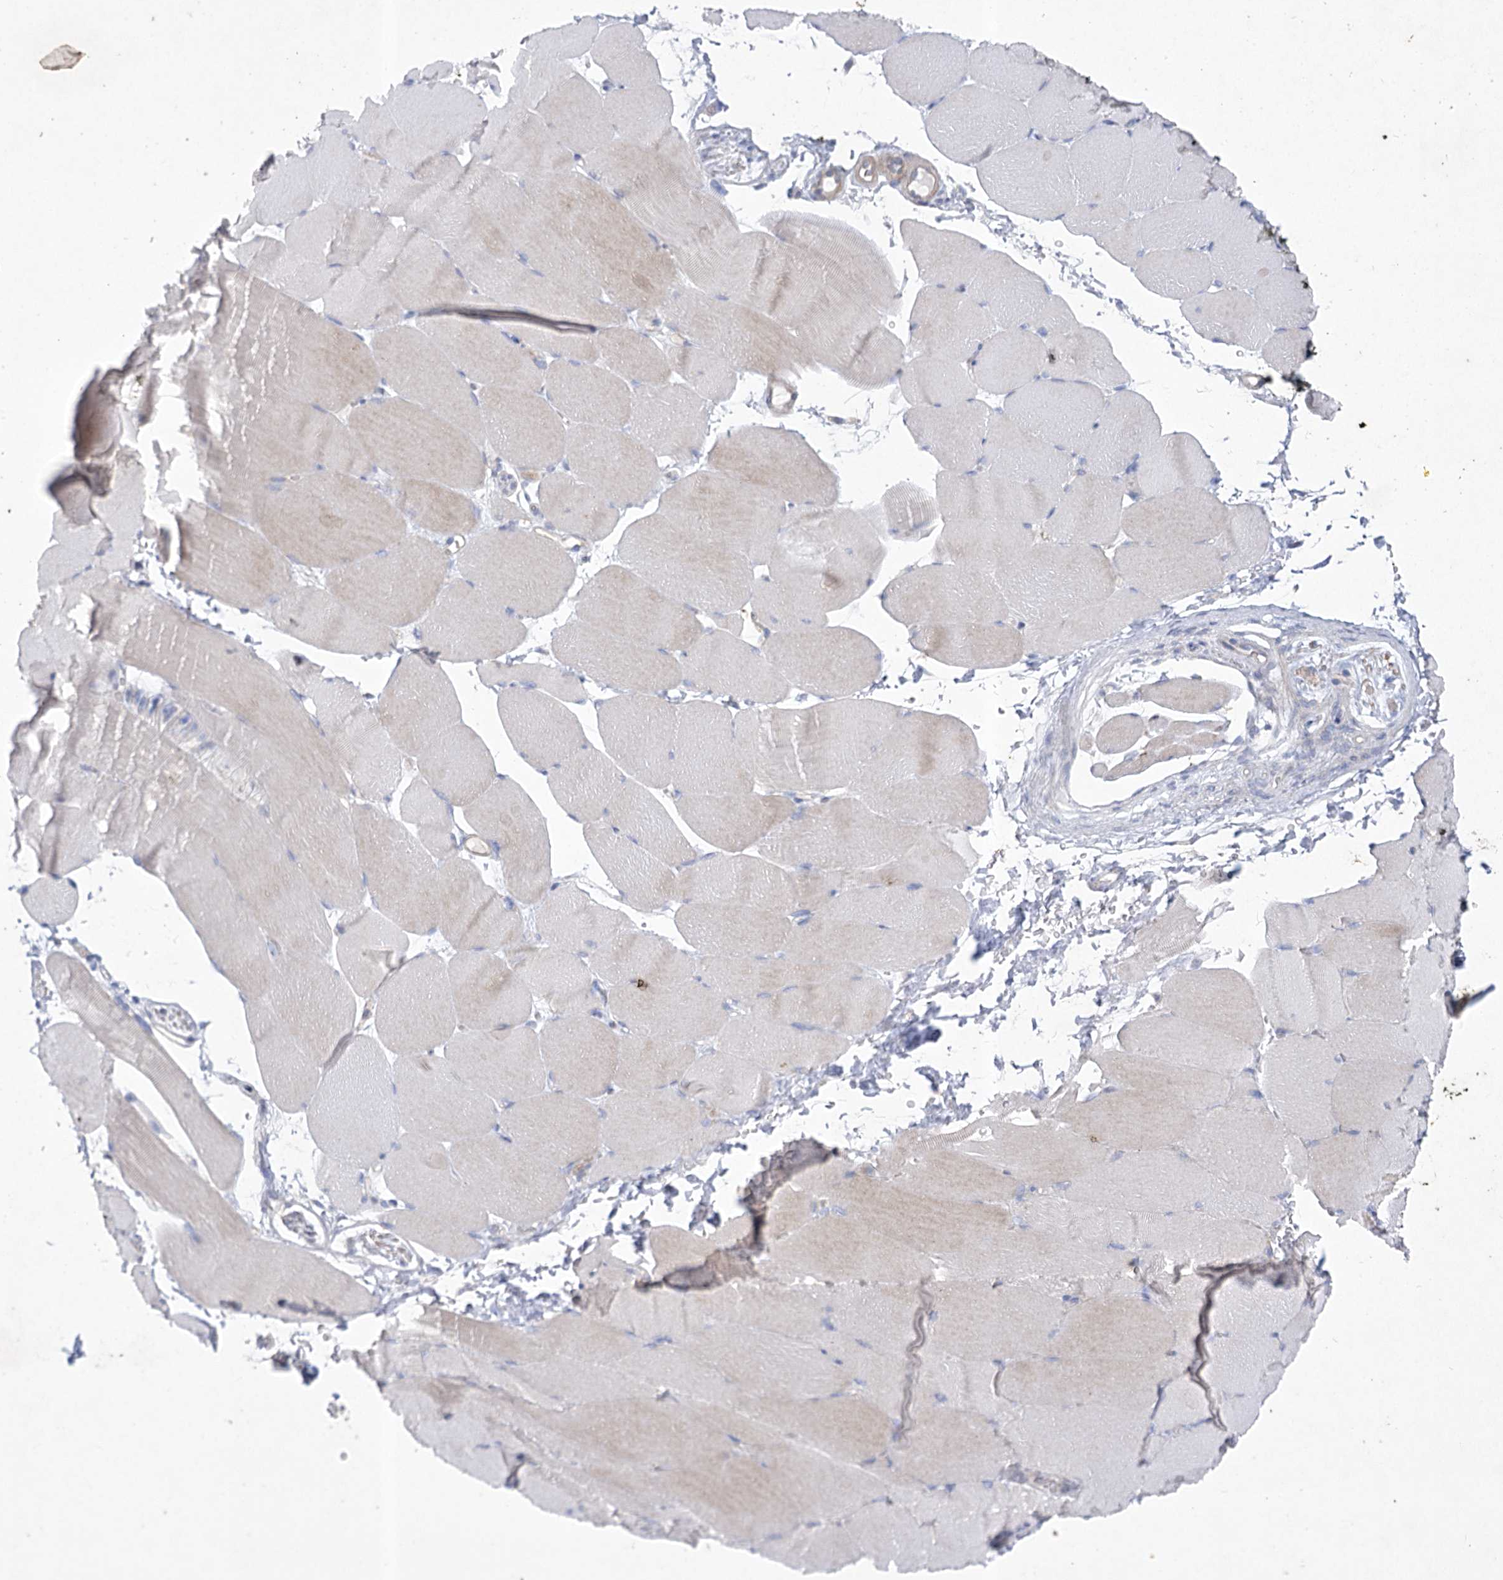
{"staining": {"intensity": "weak", "quantity": "<25%", "location": "cytoplasmic/membranous"}, "tissue": "skeletal muscle", "cell_type": "Myocytes", "image_type": "normal", "snomed": [{"axis": "morphology", "description": "Normal tissue, NOS"}, {"axis": "topography", "description": "Skeletal muscle"}, {"axis": "topography", "description": "Parathyroid gland"}], "caption": "IHC of normal skeletal muscle displays no positivity in myocytes. (DAB immunohistochemistry (IHC) visualized using brightfield microscopy, high magnification).", "gene": "ITSN2", "patient": {"sex": "female", "age": 37}}